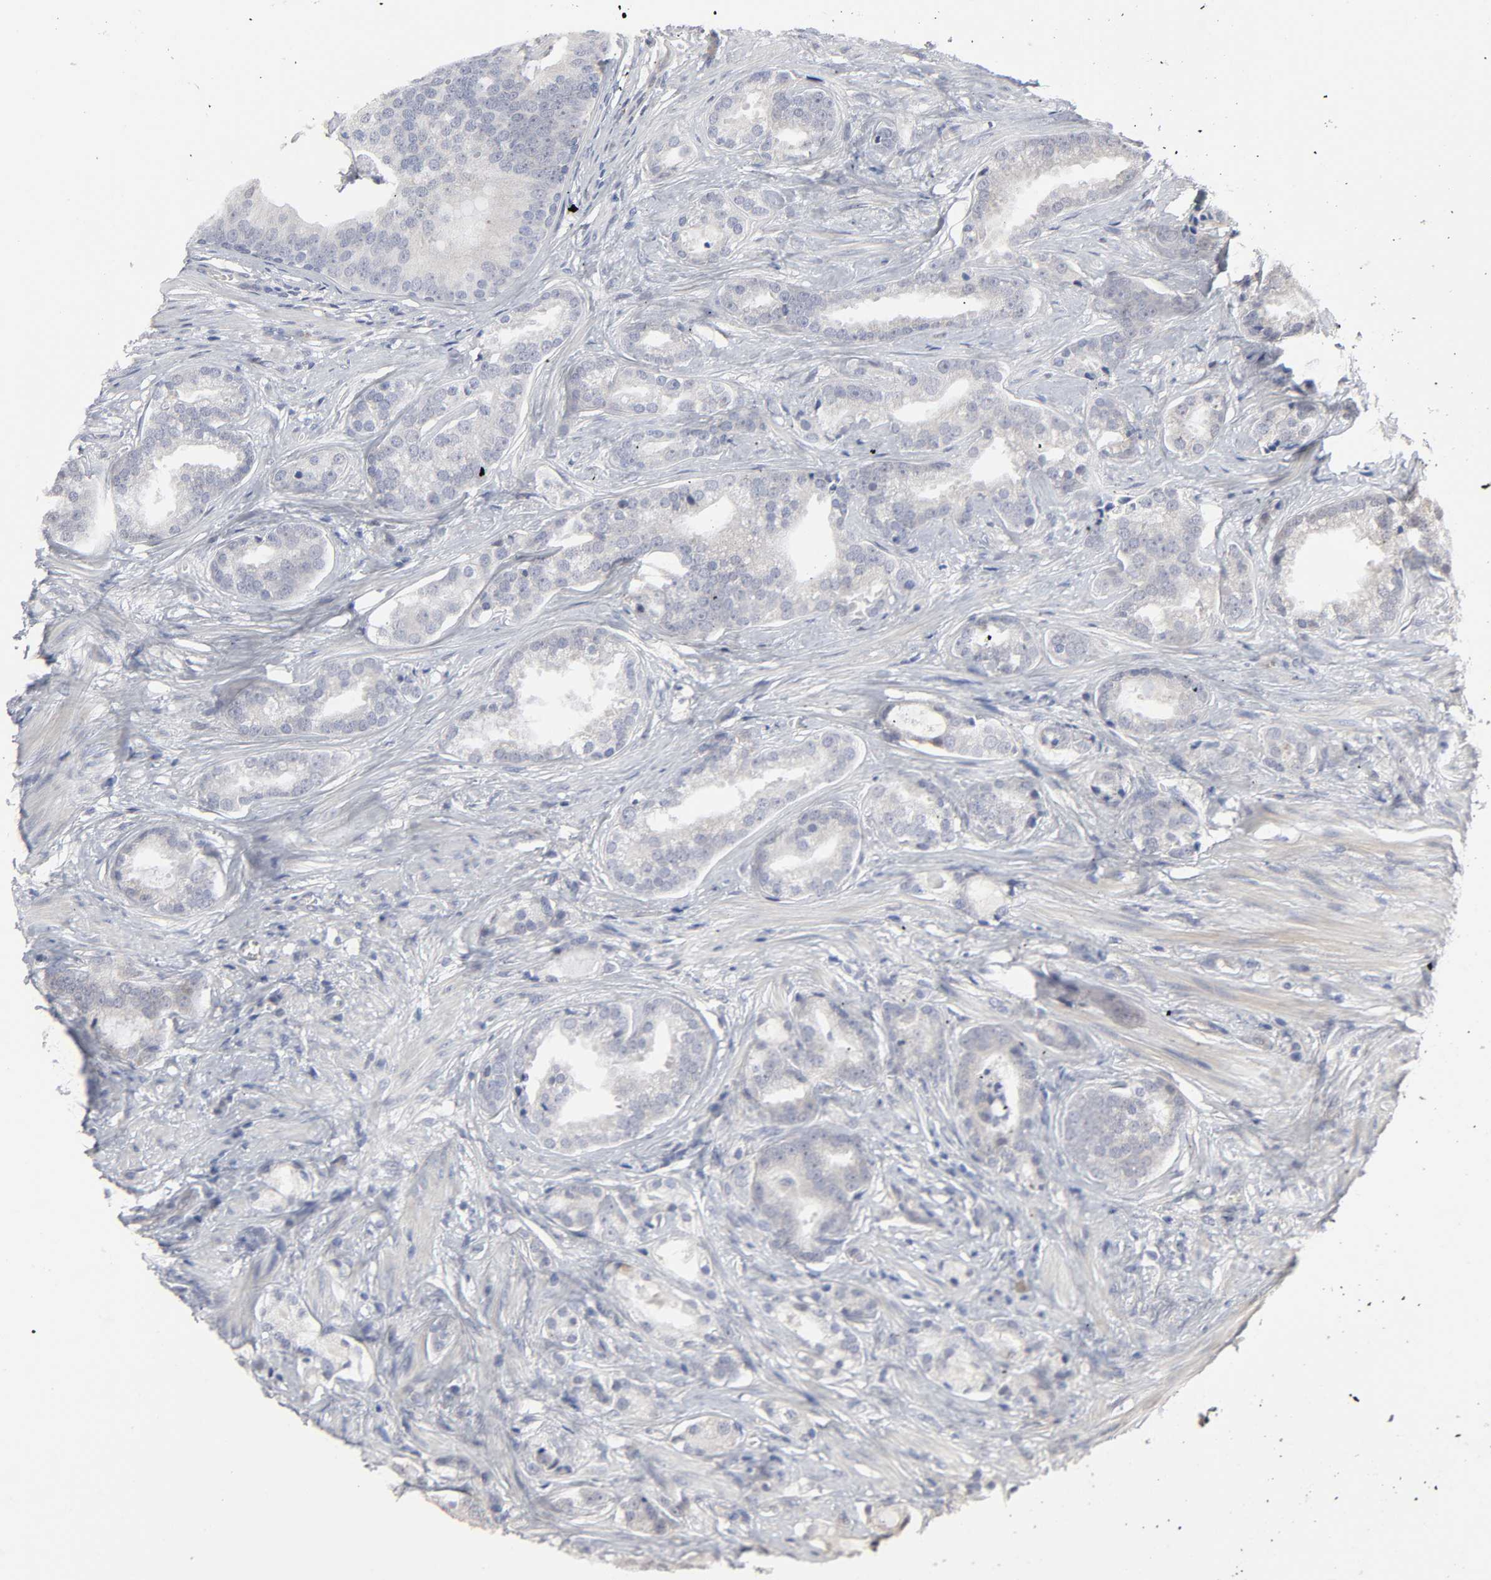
{"staining": {"intensity": "negative", "quantity": "none", "location": "none"}, "tissue": "prostate cancer", "cell_type": "Tumor cells", "image_type": "cancer", "snomed": [{"axis": "morphology", "description": "Adenocarcinoma, Low grade"}, {"axis": "topography", "description": "Prostate"}], "caption": "Immunohistochemical staining of prostate cancer (adenocarcinoma (low-grade)) displays no significant positivity in tumor cells.", "gene": "HNF4A", "patient": {"sex": "male", "age": 58}}